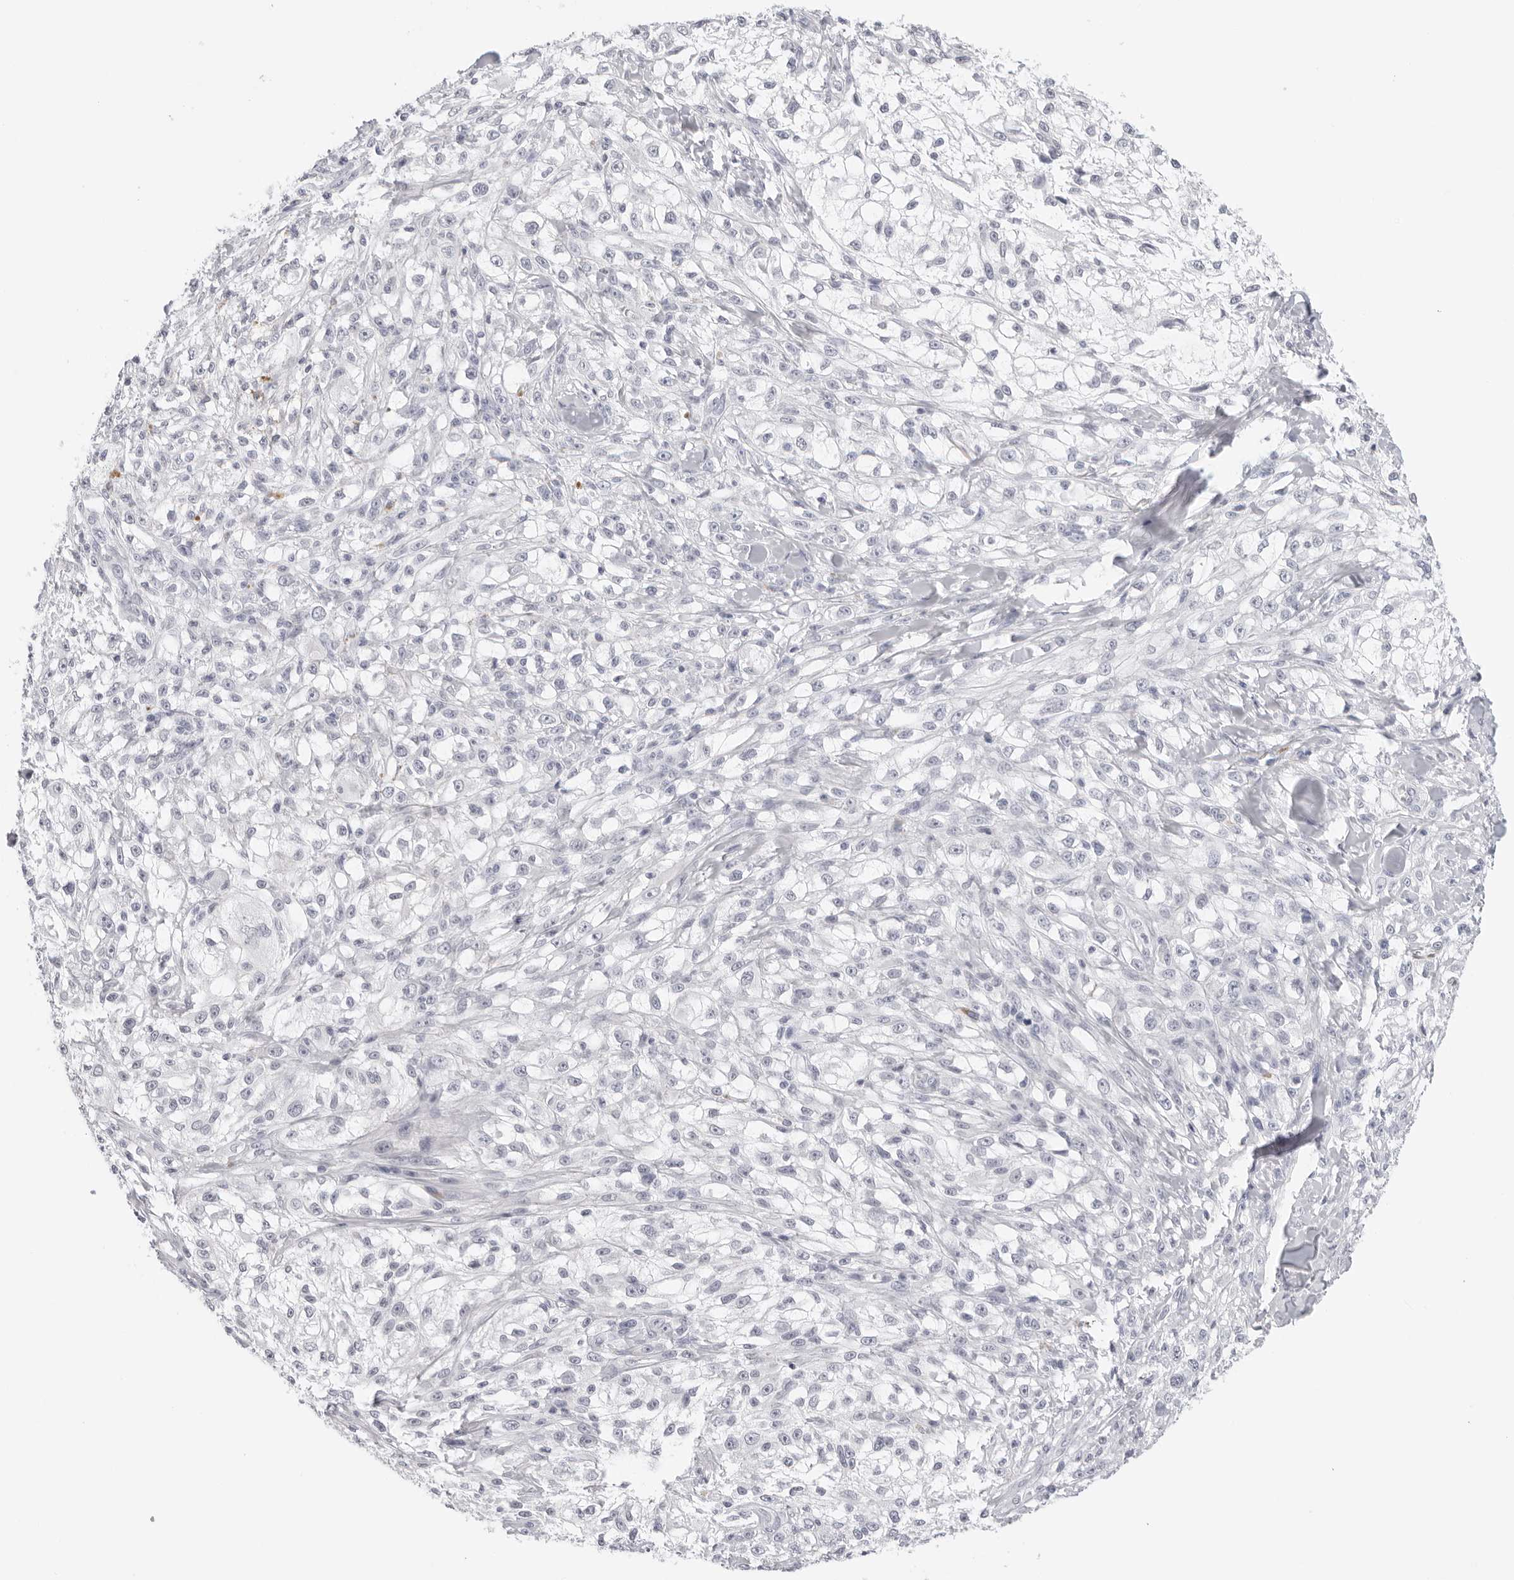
{"staining": {"intensity": "negative", "quantity": "none", "location": "none"}, "tissue": "melanoma", "cell_type": "Tumor cells", "image_type": "cancer", "snomed": [{"axis": "morphology", "description": "Malignant melanoma, NOS"}, {"axis": "topography", "description": "Skin of head"}], "caption": "High power microscopy image of an immunohistochemistry photomicrograph of malignant melanoma, revealing no significant positivity in tumor cells. (DAB immunohistochemistry (IHC) with hematoxylin counter stain).", "gene": "EDN2", "patient": {"sex": "male", "age": 83}}